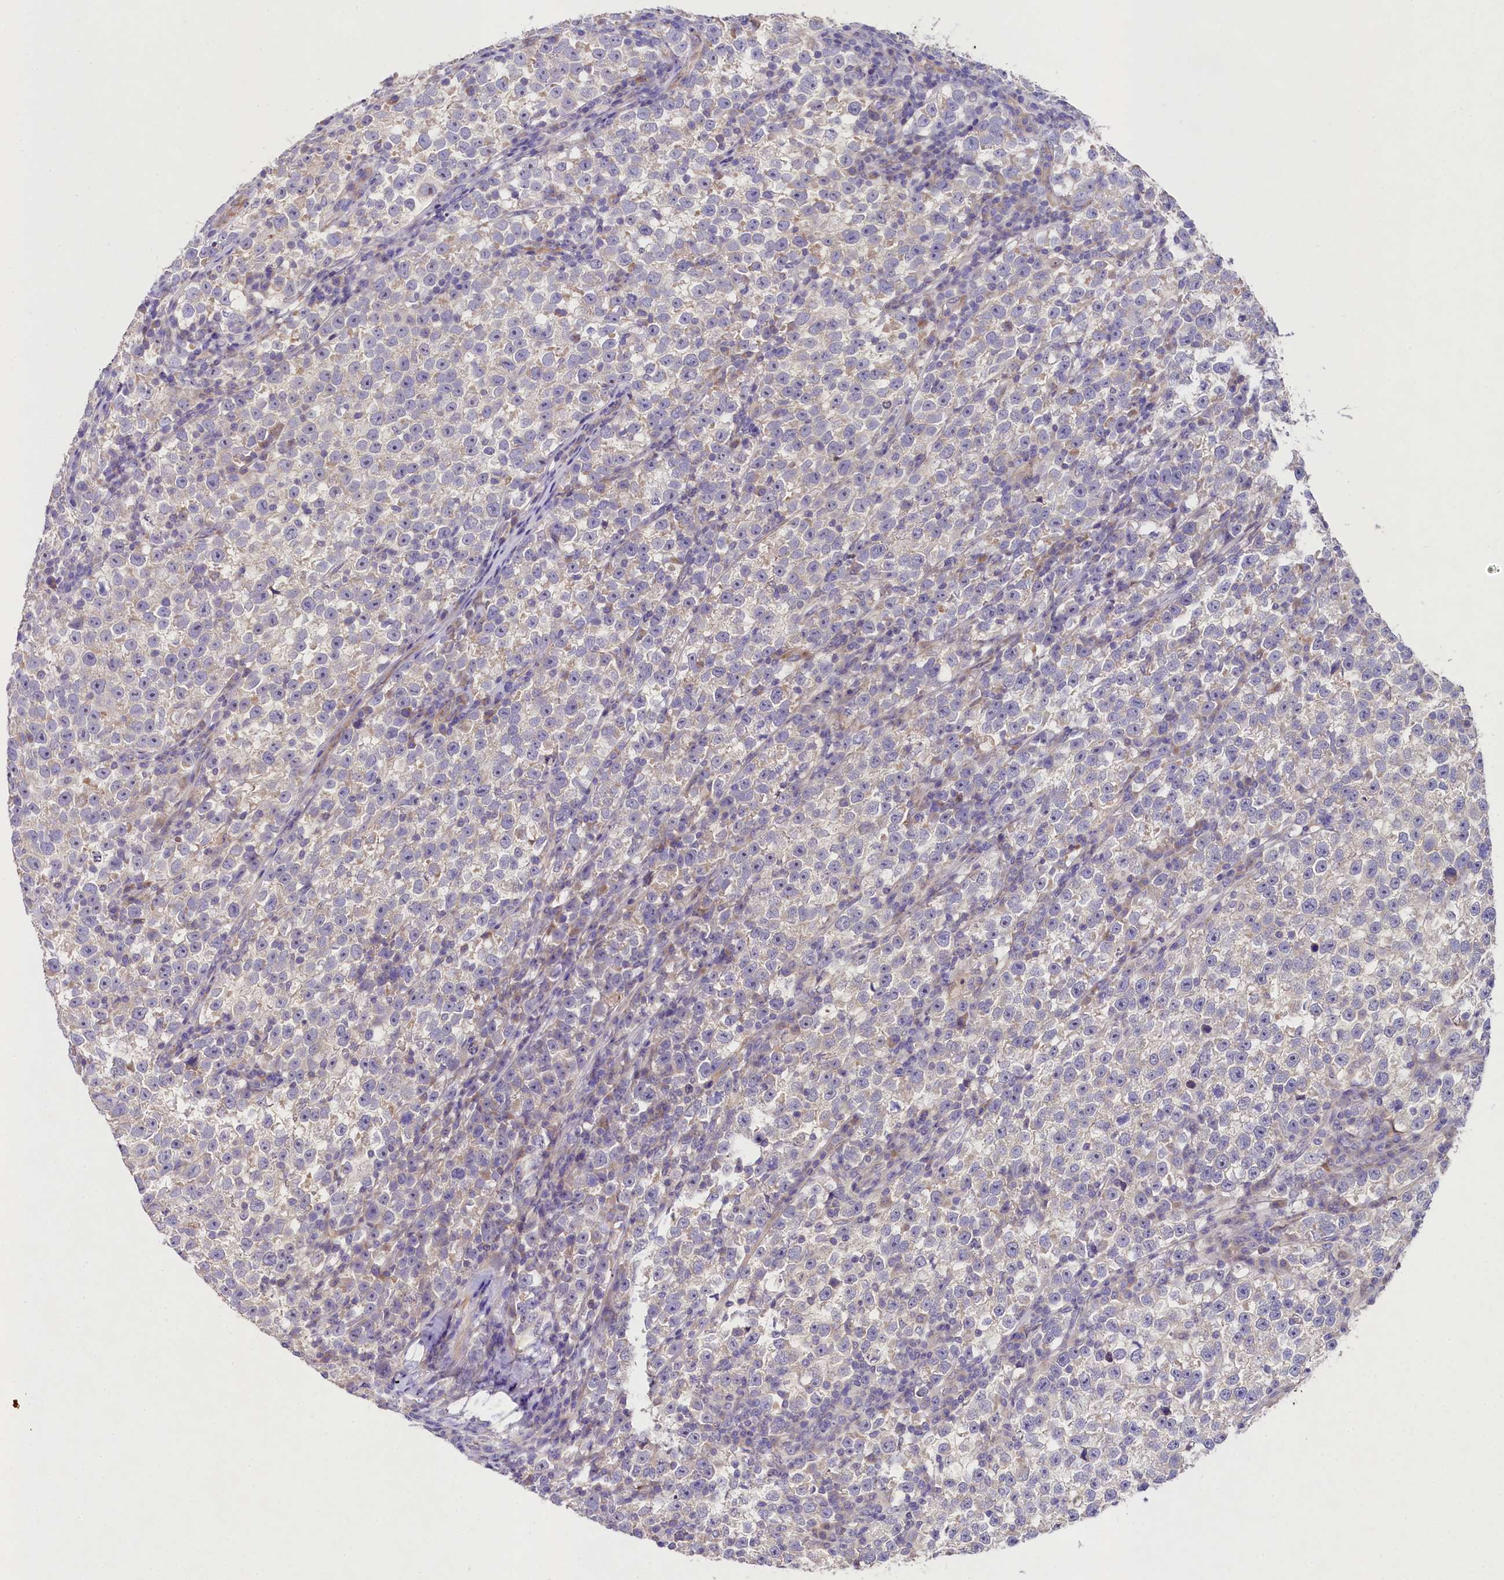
{"staining": {"intensity": "weak", "quantity": "<25%", "location": "cytoplasmic/membranous"}, "tissue": "testis cancer", "cell_type": "Tumor cells", "image_type": "cancer", "snomed": [{"axis": "morphology", "description": "Normal tissue, NOS"}, {"axis": "morphology", "description": "Seminoma, NOS"}, {"axis": "topography", "description": "Testis"}], "caption": "Image shows no significant protein staining in tumor cells of testis cancer.", "gene": "FXYD6", "patient": {"sex": "male", "age": 43}}